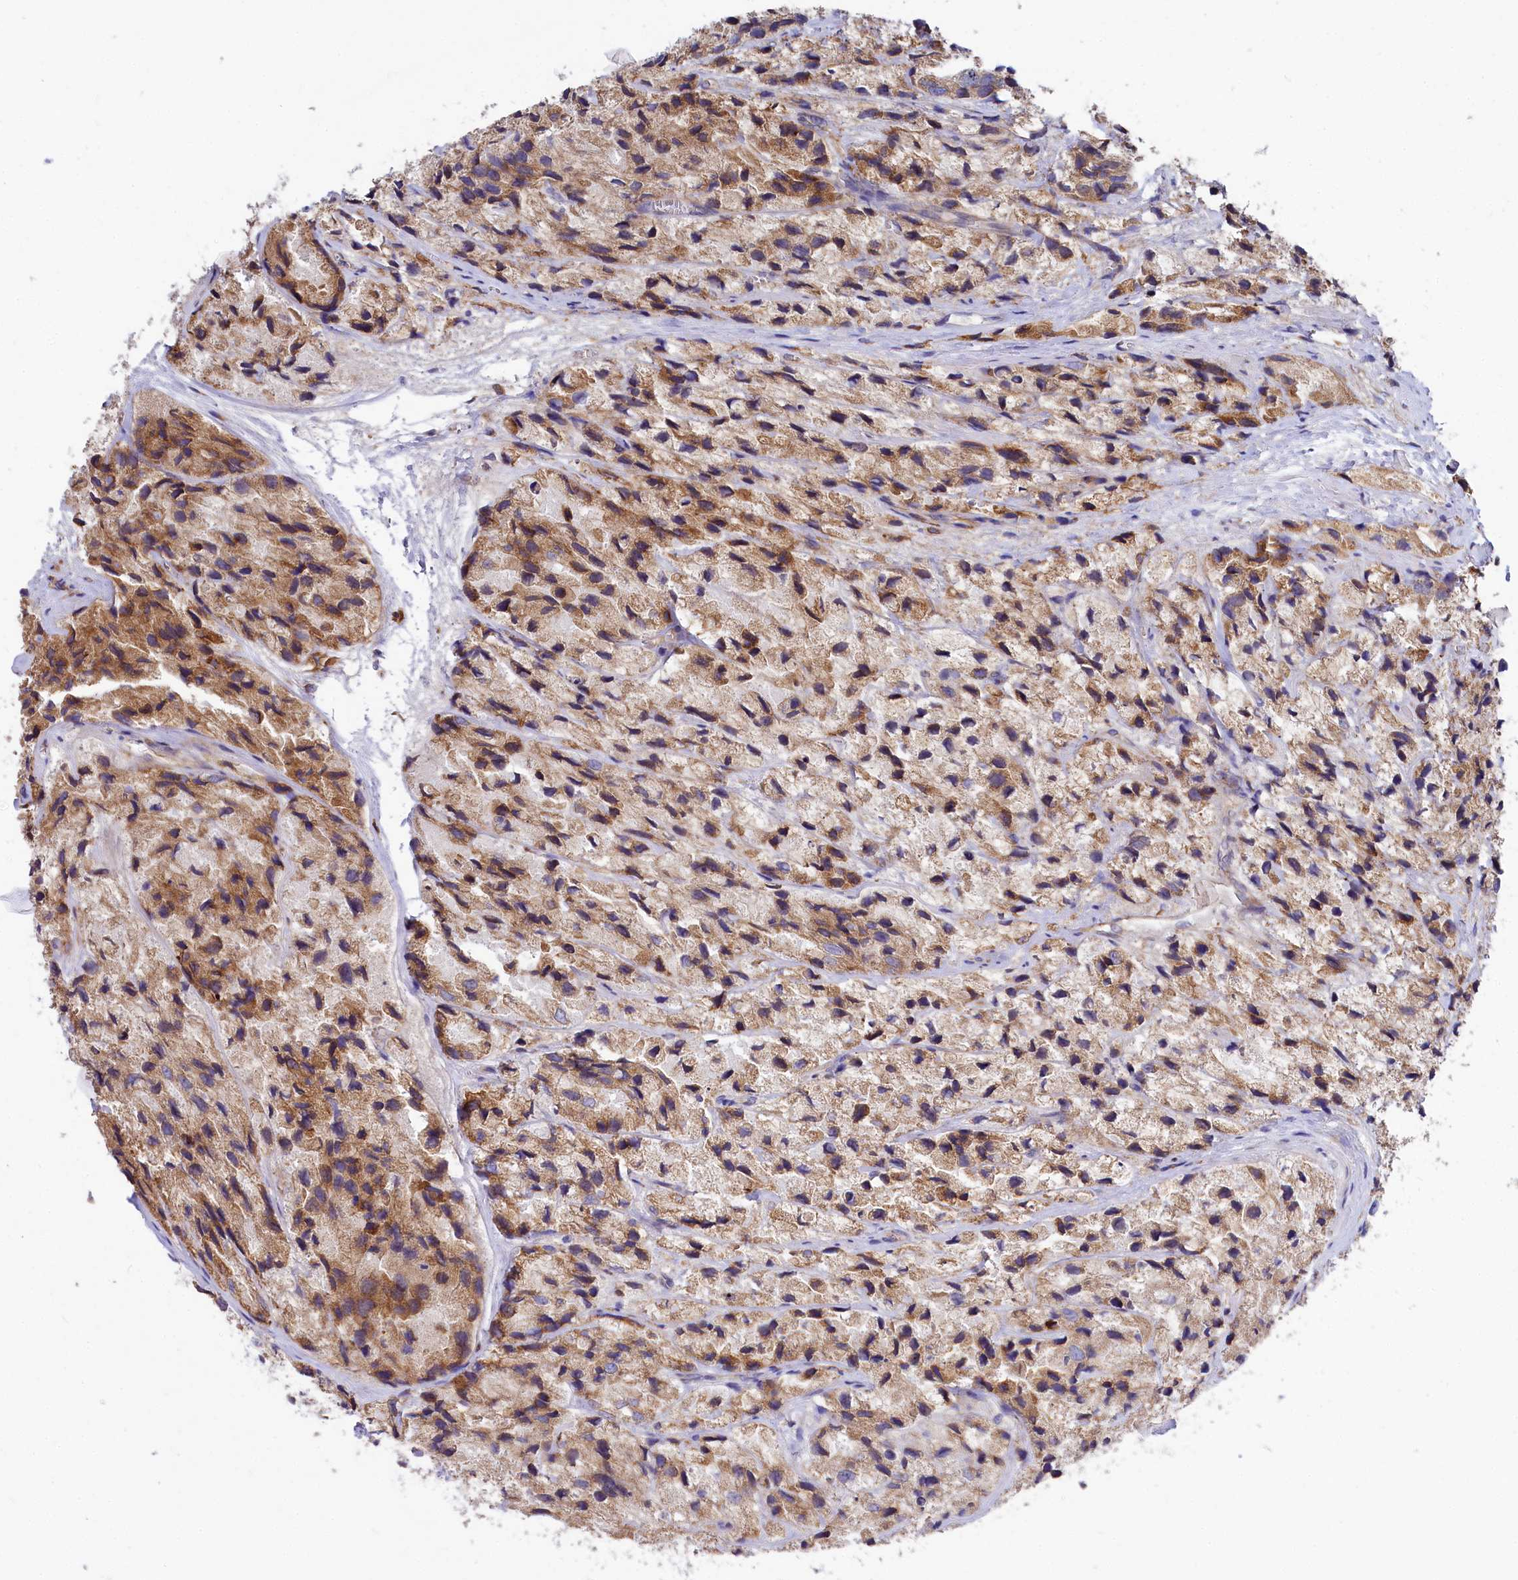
{"staining": {"intensity": "moderate", "quantity": "25%-75%", "location": "cytoplasmic/membranous"}, "tissue": "prostate cancer", "cell_type": "Tumor cells", "image_type": "cancer", "snomed": [{"axis": "morphology", "description": "Adenocarcinoma, High grade"}, {"axis": "topography", "description": "Prostate"}], "caption": "Immunohistochemistry (IHC) micrograph of neoplastic tissue: human prostate cancer stained using immunohistochemistry (IHC) displays medium levels of moderate protein expression localized specifically in the cytoplasmic/membranous of tumor cells, appearing as a cytoplasmic/membranous brown color.", "gene": "CHID1", "patient": {"sex": "male", "age": 66}}